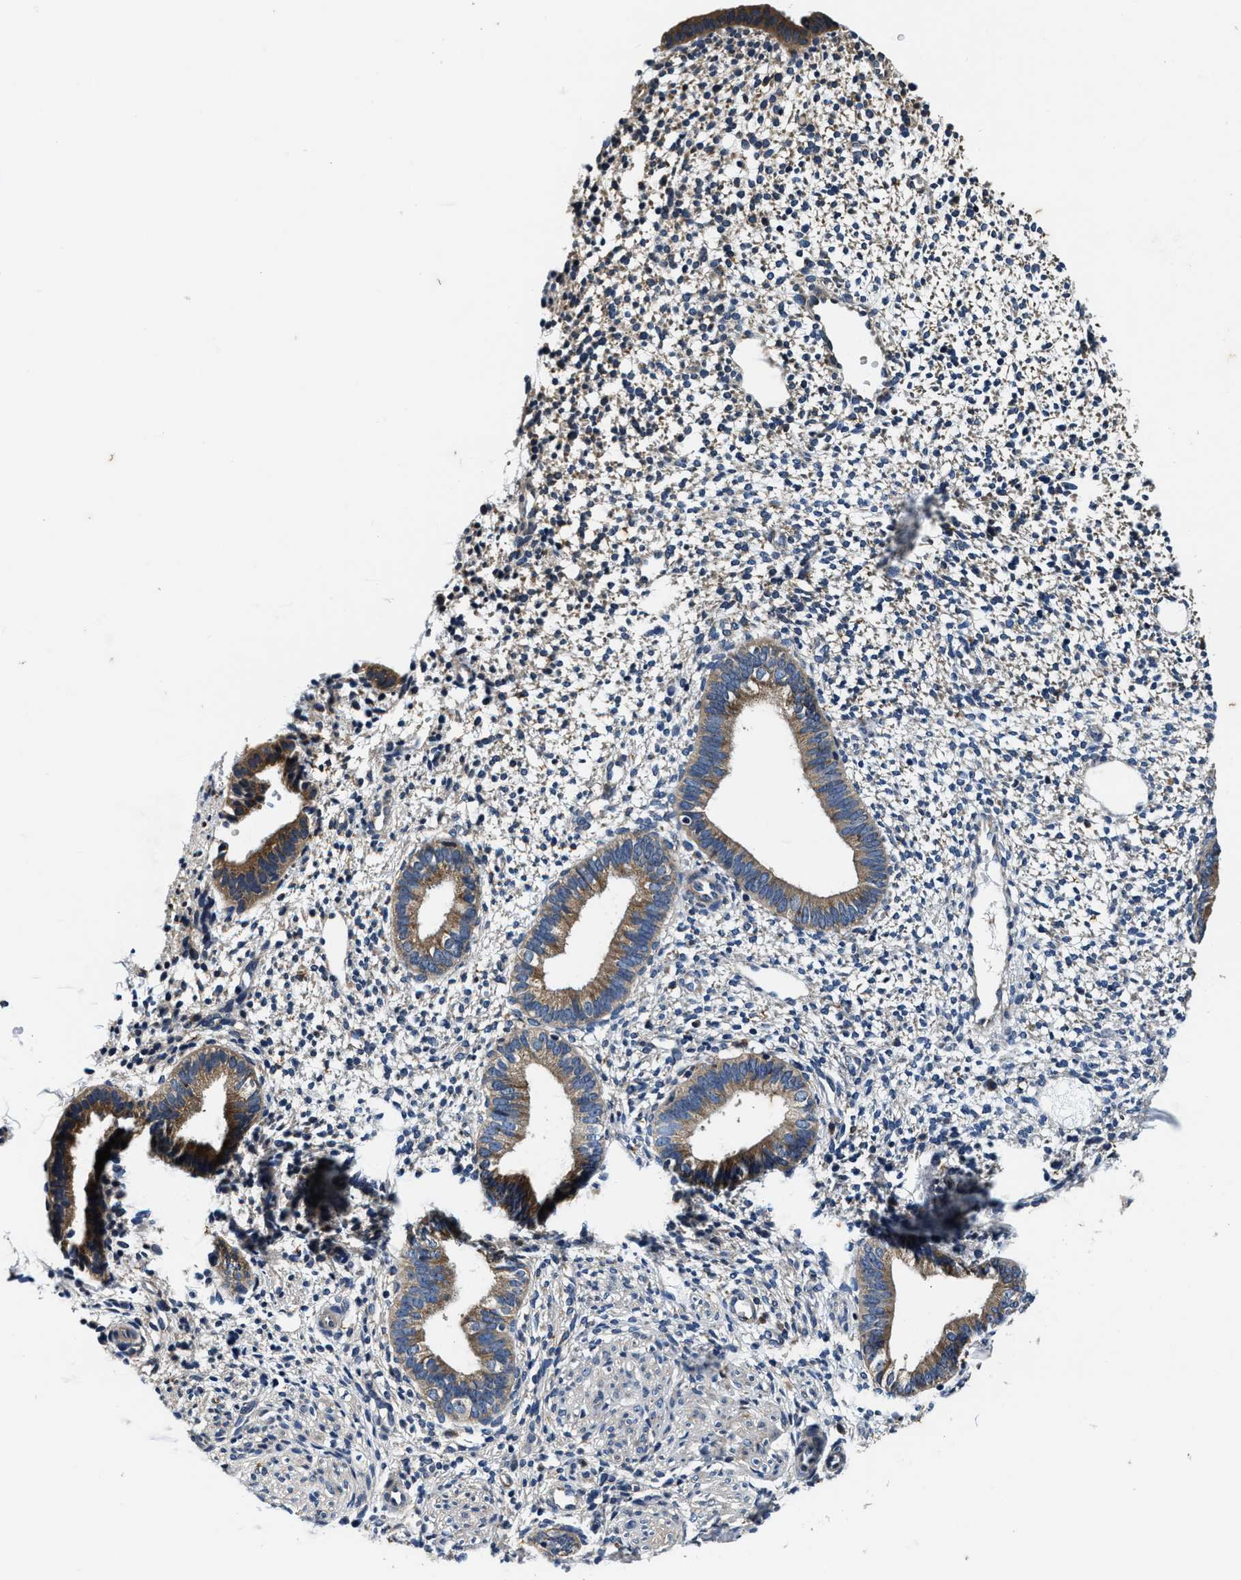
{"staining": {"intensity": "negative", "quantity": "none", "location": "none"}, "tissue": "endometrium", "cell_type": "Cells in endometrial stroma", "image_type": "normal", "snomed": [{"axis": "morphology", "description": "Normal tissue, NOS"}, {"axis": "topography", "description": "Endometrium"}], "caption": "Immunohistochemistry (IHC) micrograph of benign endometrium: endometrium stained with DAB (3,3'-diaminobenzidine) shows no significant protein expression in cells in endometrial stroma.", "gene": "PI4KB", "patient": {"sex": "female", "age": 46}}